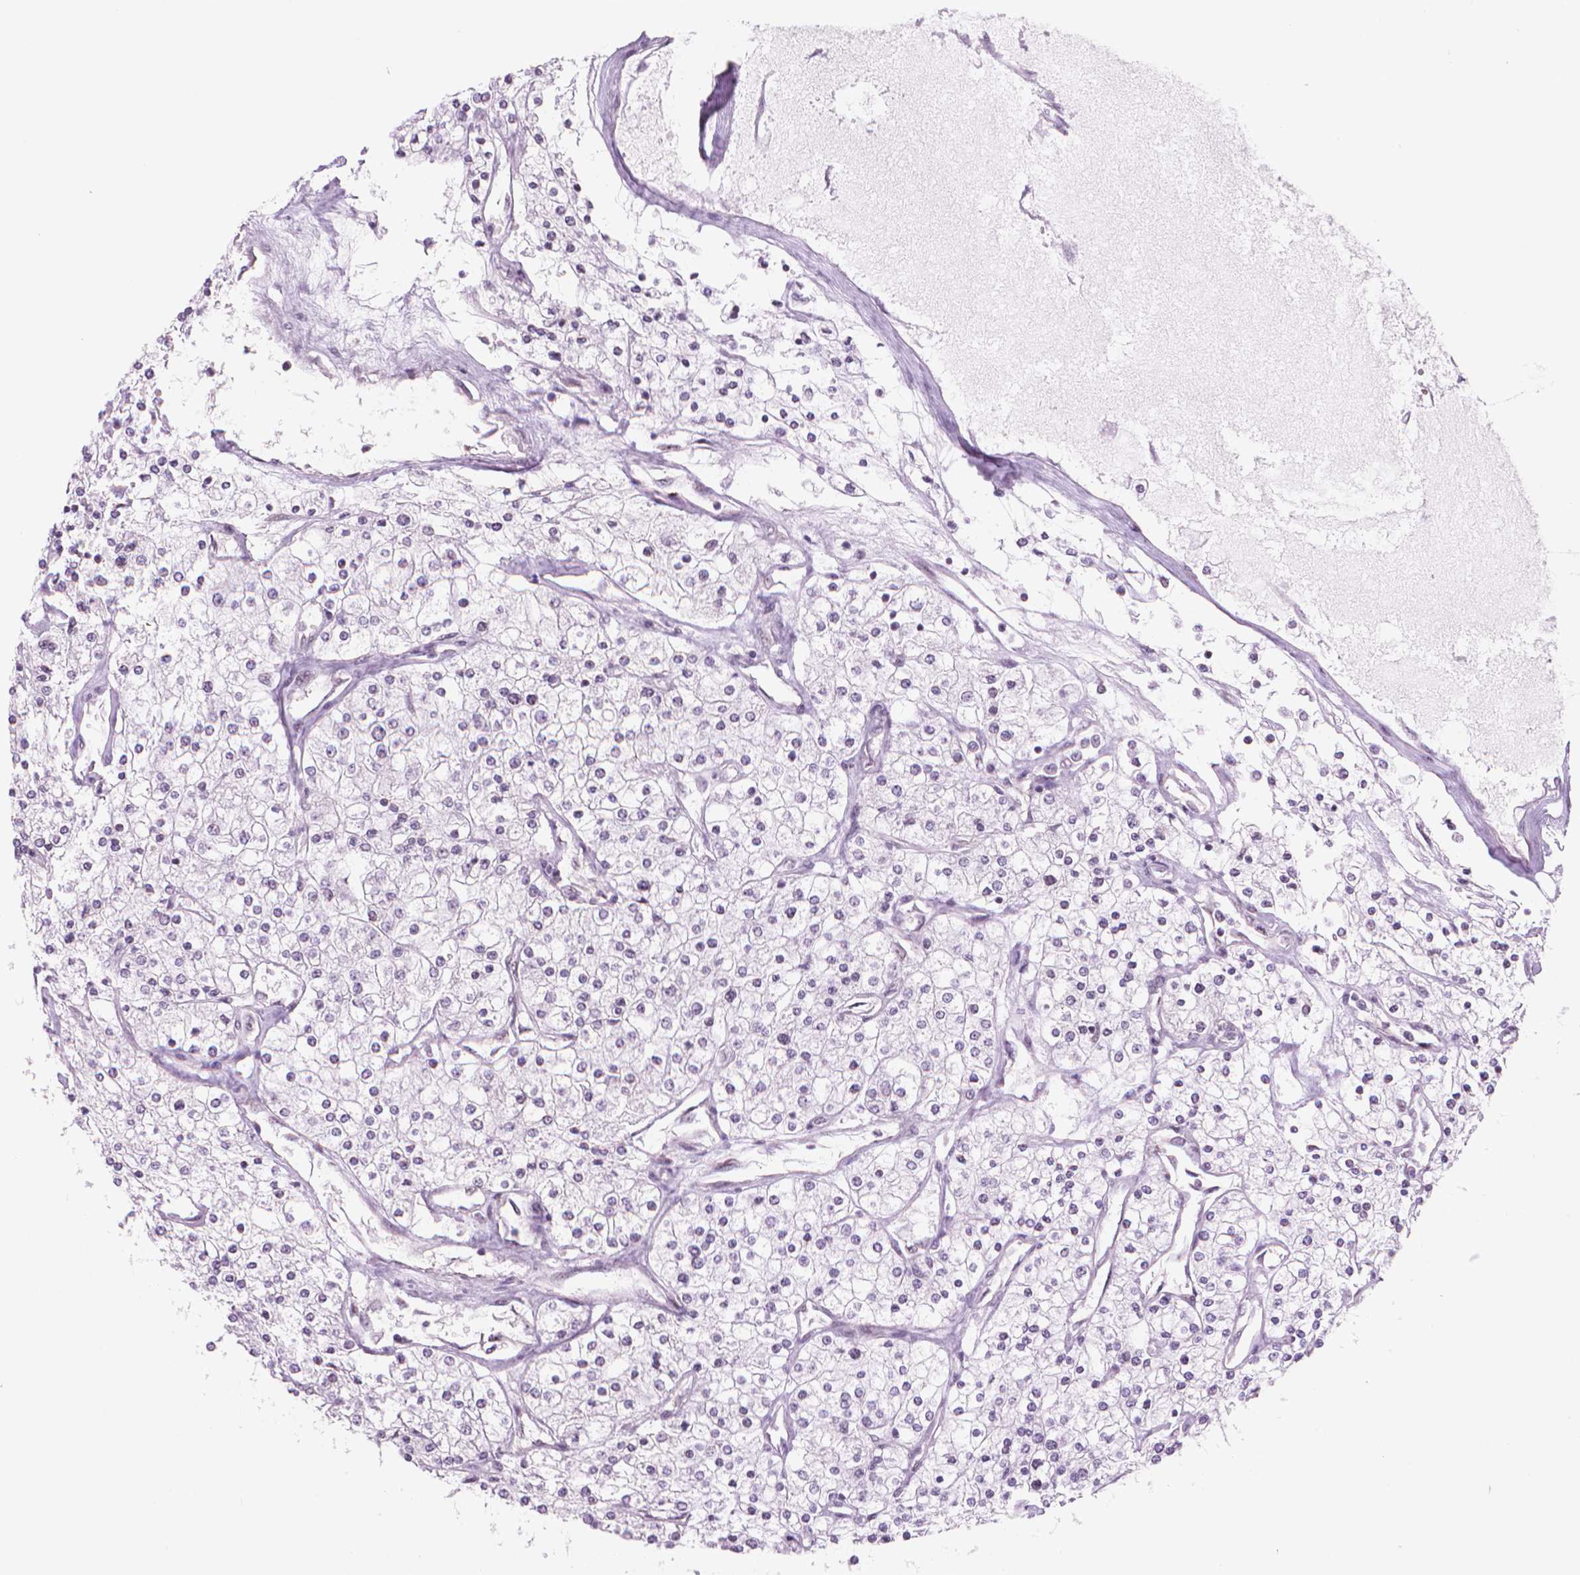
{"staining": {"intensity": "negative", "quantity": "none", "location": "none"}, "tissue": "renal cancer", "cell_type": "Tumor cells", "image_type": "cancer", "snomed": [{"axis": "morphology", "description": "Adenocarcinoma, NOS"}, {"axis": "topography", "description": "Kidney"}], "caption": "Renal adenocarcinoma was stained to show a protein in brown. There is no significant staining in tumor cells. Brightfield microscopy of IHC stained with DAB (brown) and hematoxylin (blue), captured at high magnification.", "gene": "POLR3D", "patient": {"sex": "male", "age": 80}}